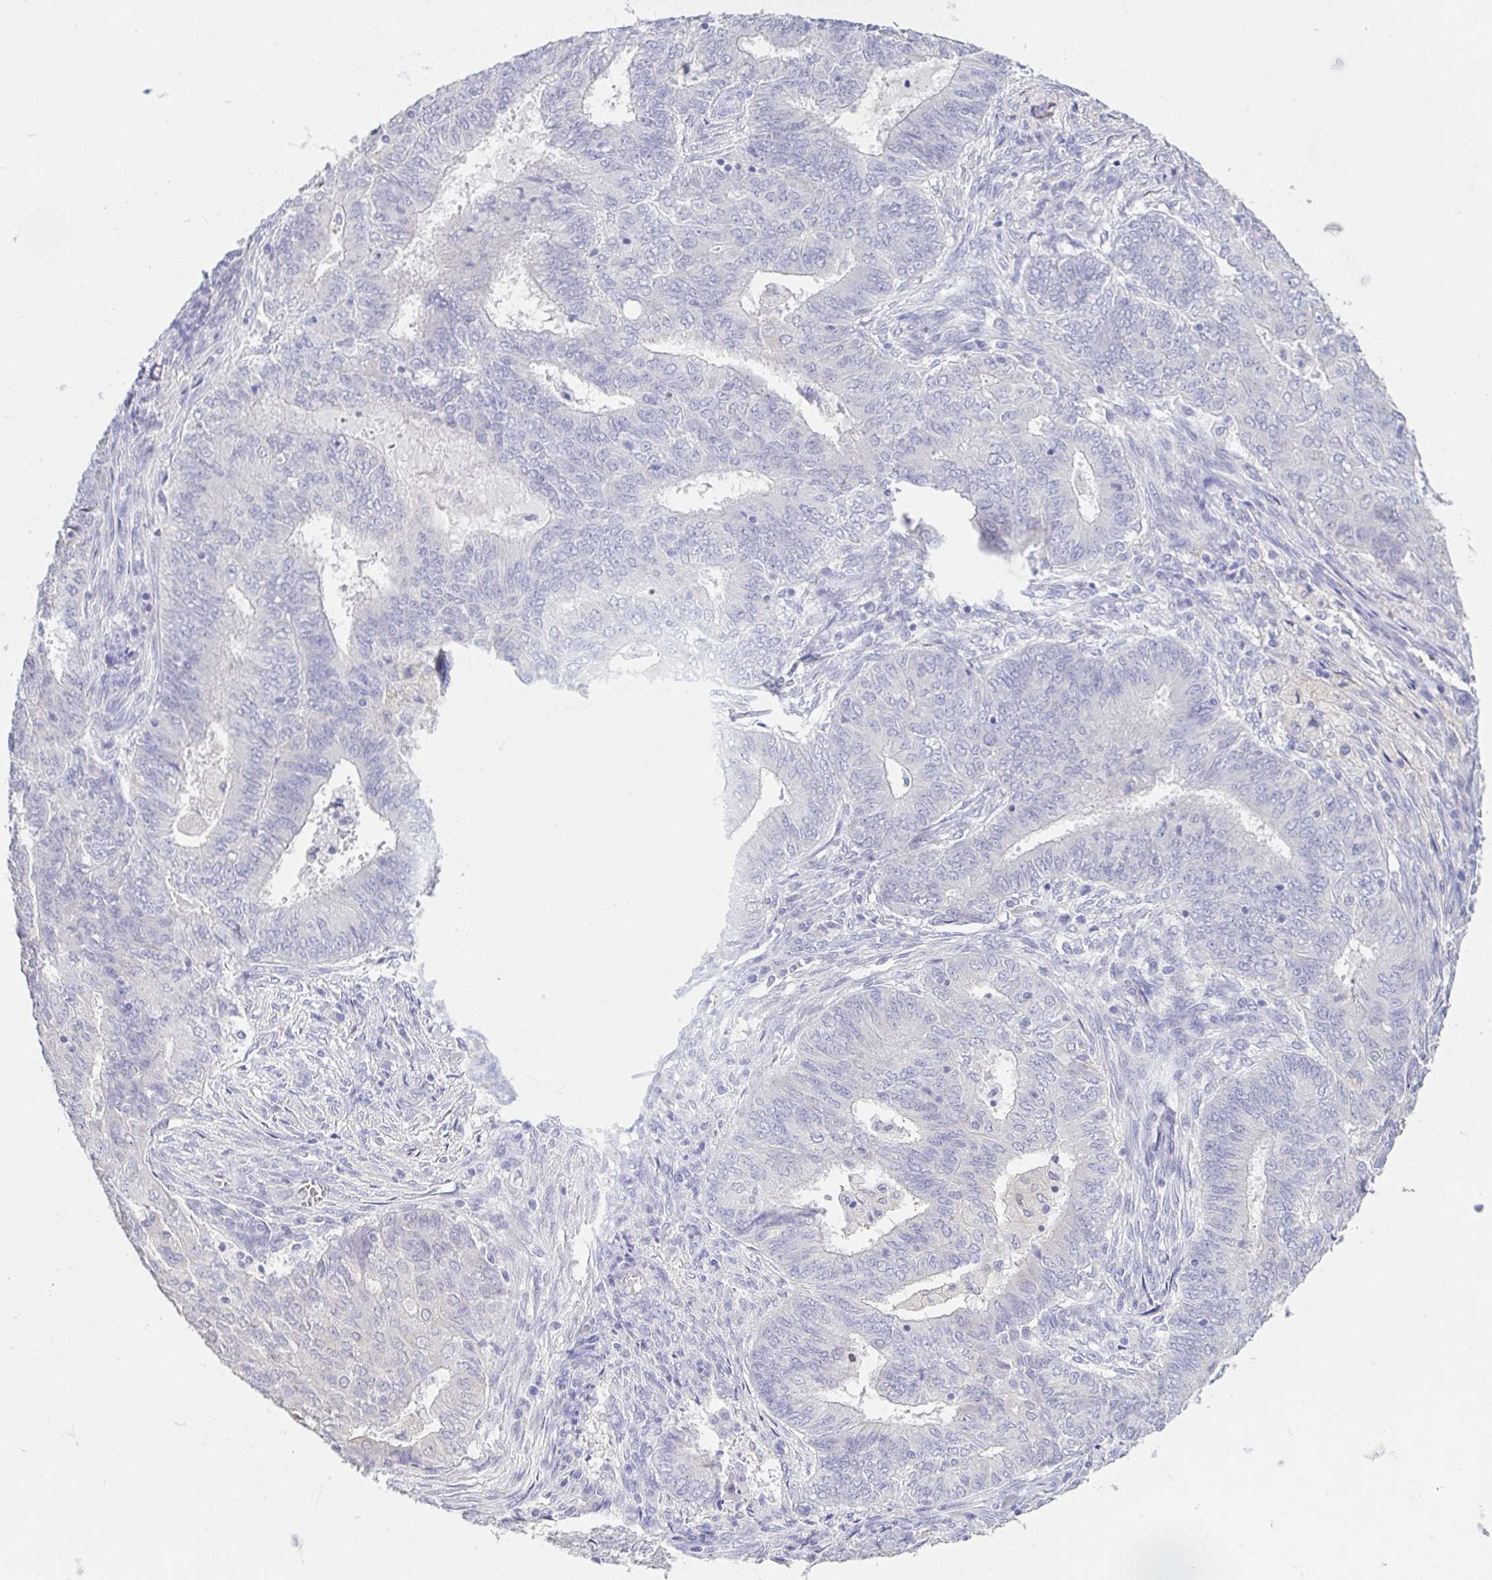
{"staining": {"intensity": "negative", "quantity": "none", "location": "none"}, "tissue": "endometrial cancer", "cell_type": "Tumor cells", "image_type": "cancer", "snomed": [{"axis": "morphology", "description": "Adenocarcinoma, NOS"}, {"axis": "topography", "description": "Endometrium"}], "caption": "Tumor cells are negative for brown protein staining in endometrial adenocarcinoma. (IHC, brightfield microscopy, high magnification).", "gene": "FABP3", "patient": {"sex": "female", "age": 62}}